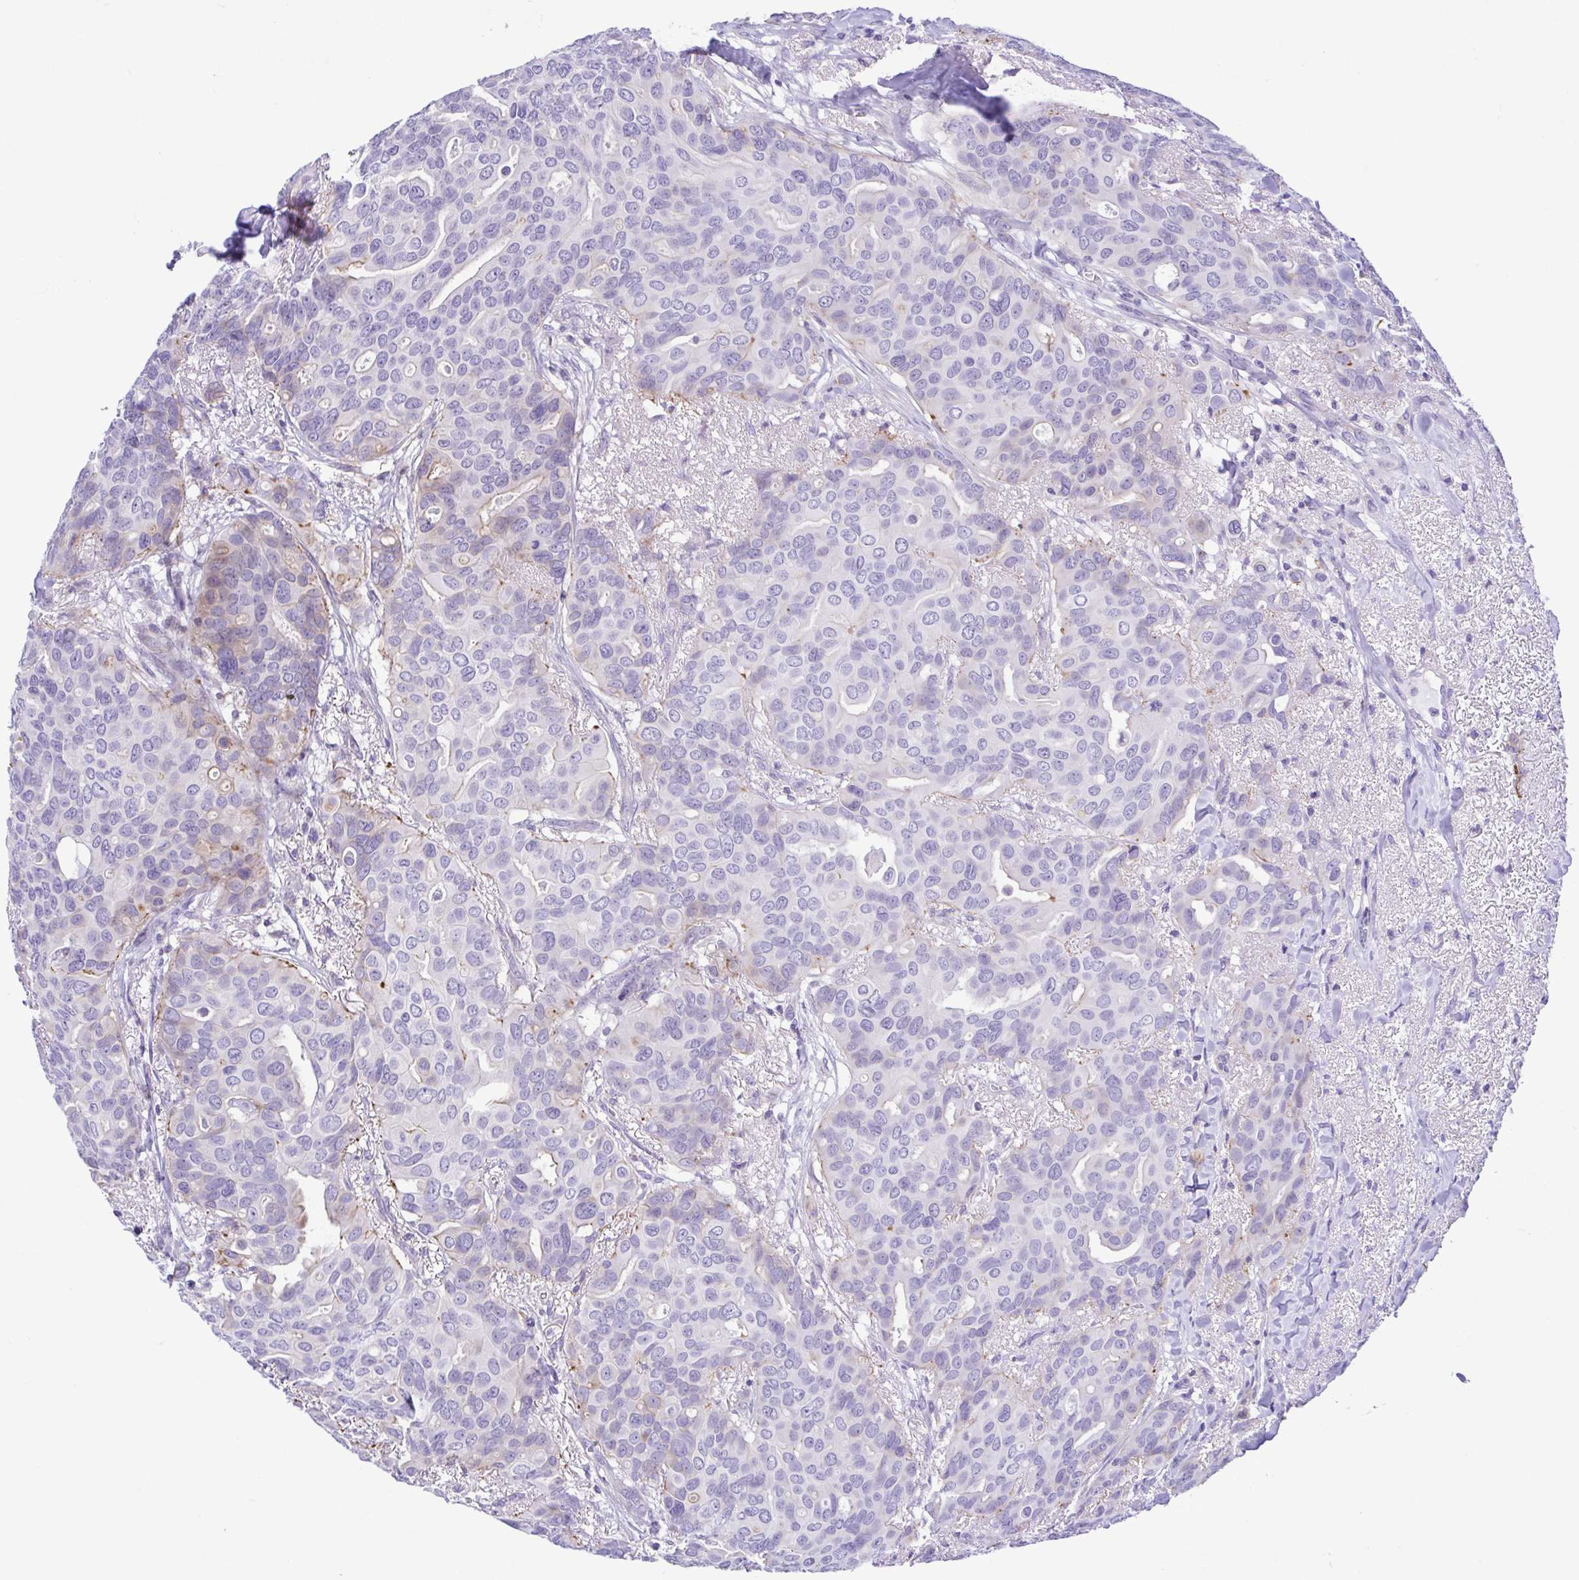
{"staining": {"intensity": "weak", "quantity": "<25%", "location": "cytoplasmic/membranous"}, "tissue": "breast cancer", "cell_type": "Tumor cells", "image_type": "cancer", "snomed": [{"axis": "morphology", "description": "Duct carcinoma"}, {"axis": "topography", "description": "Breast"}], "caption": "DAB (3,3'-diaminobenzidine) immunohistochemical staining of breast cancer (intraductal carcinoma) exhibits no significant staining in tumor cells.", "gene": "GPR182", "patient": {"sex": "female", "age": 54}}